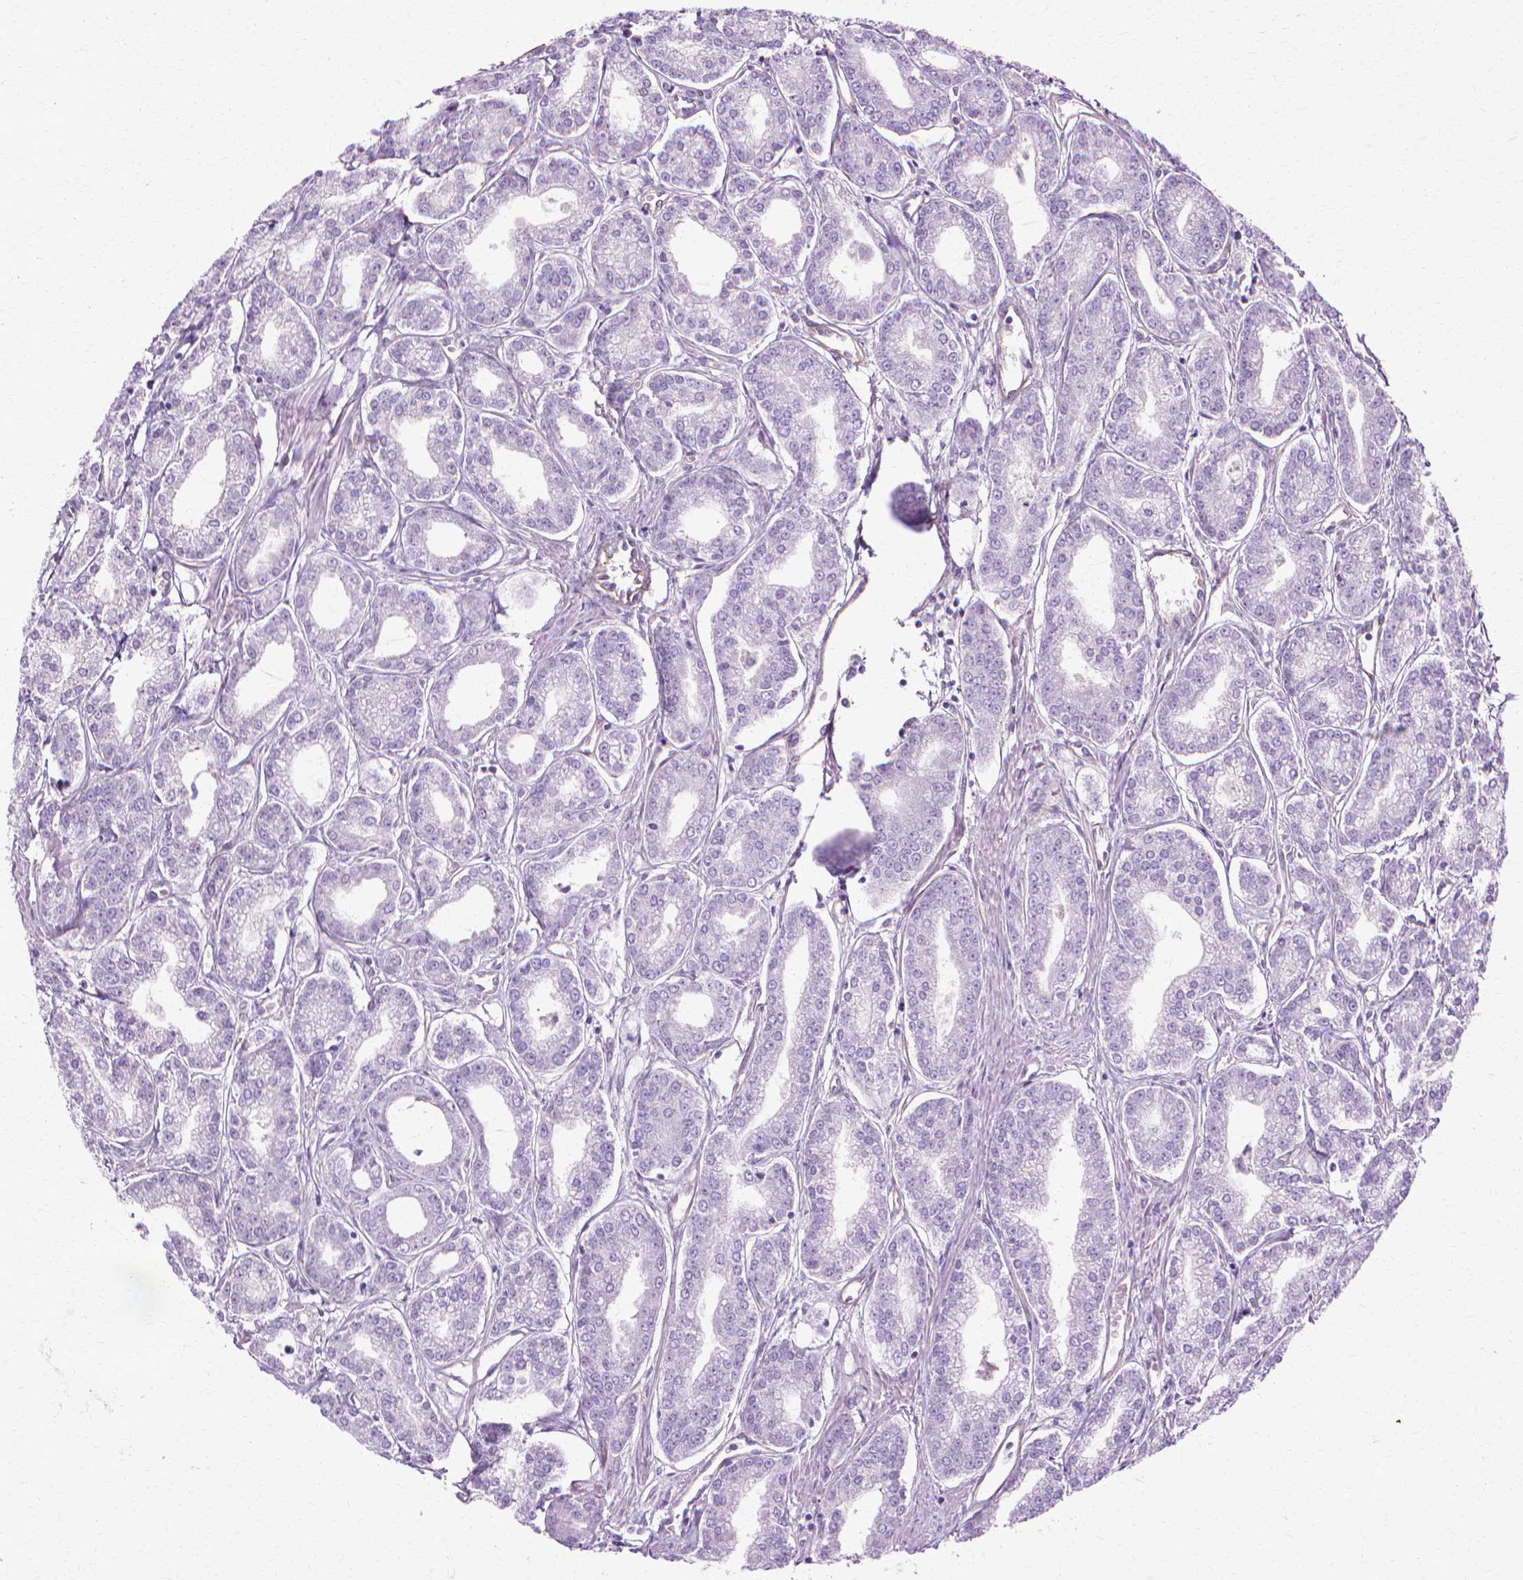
{"staining": {"intensity": "negative", "quantity": "none", "location": "none"}, "tissue": "prostate cancer", "cell_type": "Tumor cells", "image_type": "cancer", "snomed": [{"axis": "morphology", "description": "Adenocarcinoma, NOS"}, {"axis": "topography", "description": "Prostate"}], "caption": "Immunohistochemistry (IHC) image of adenocarcinoma (prostate) stained for a protein (brown), which shows no positivity in tumor cells. Nuclei are stained in blue.", "gene": "CFAP157", "patient": {"sex": "male", "age": 71}}